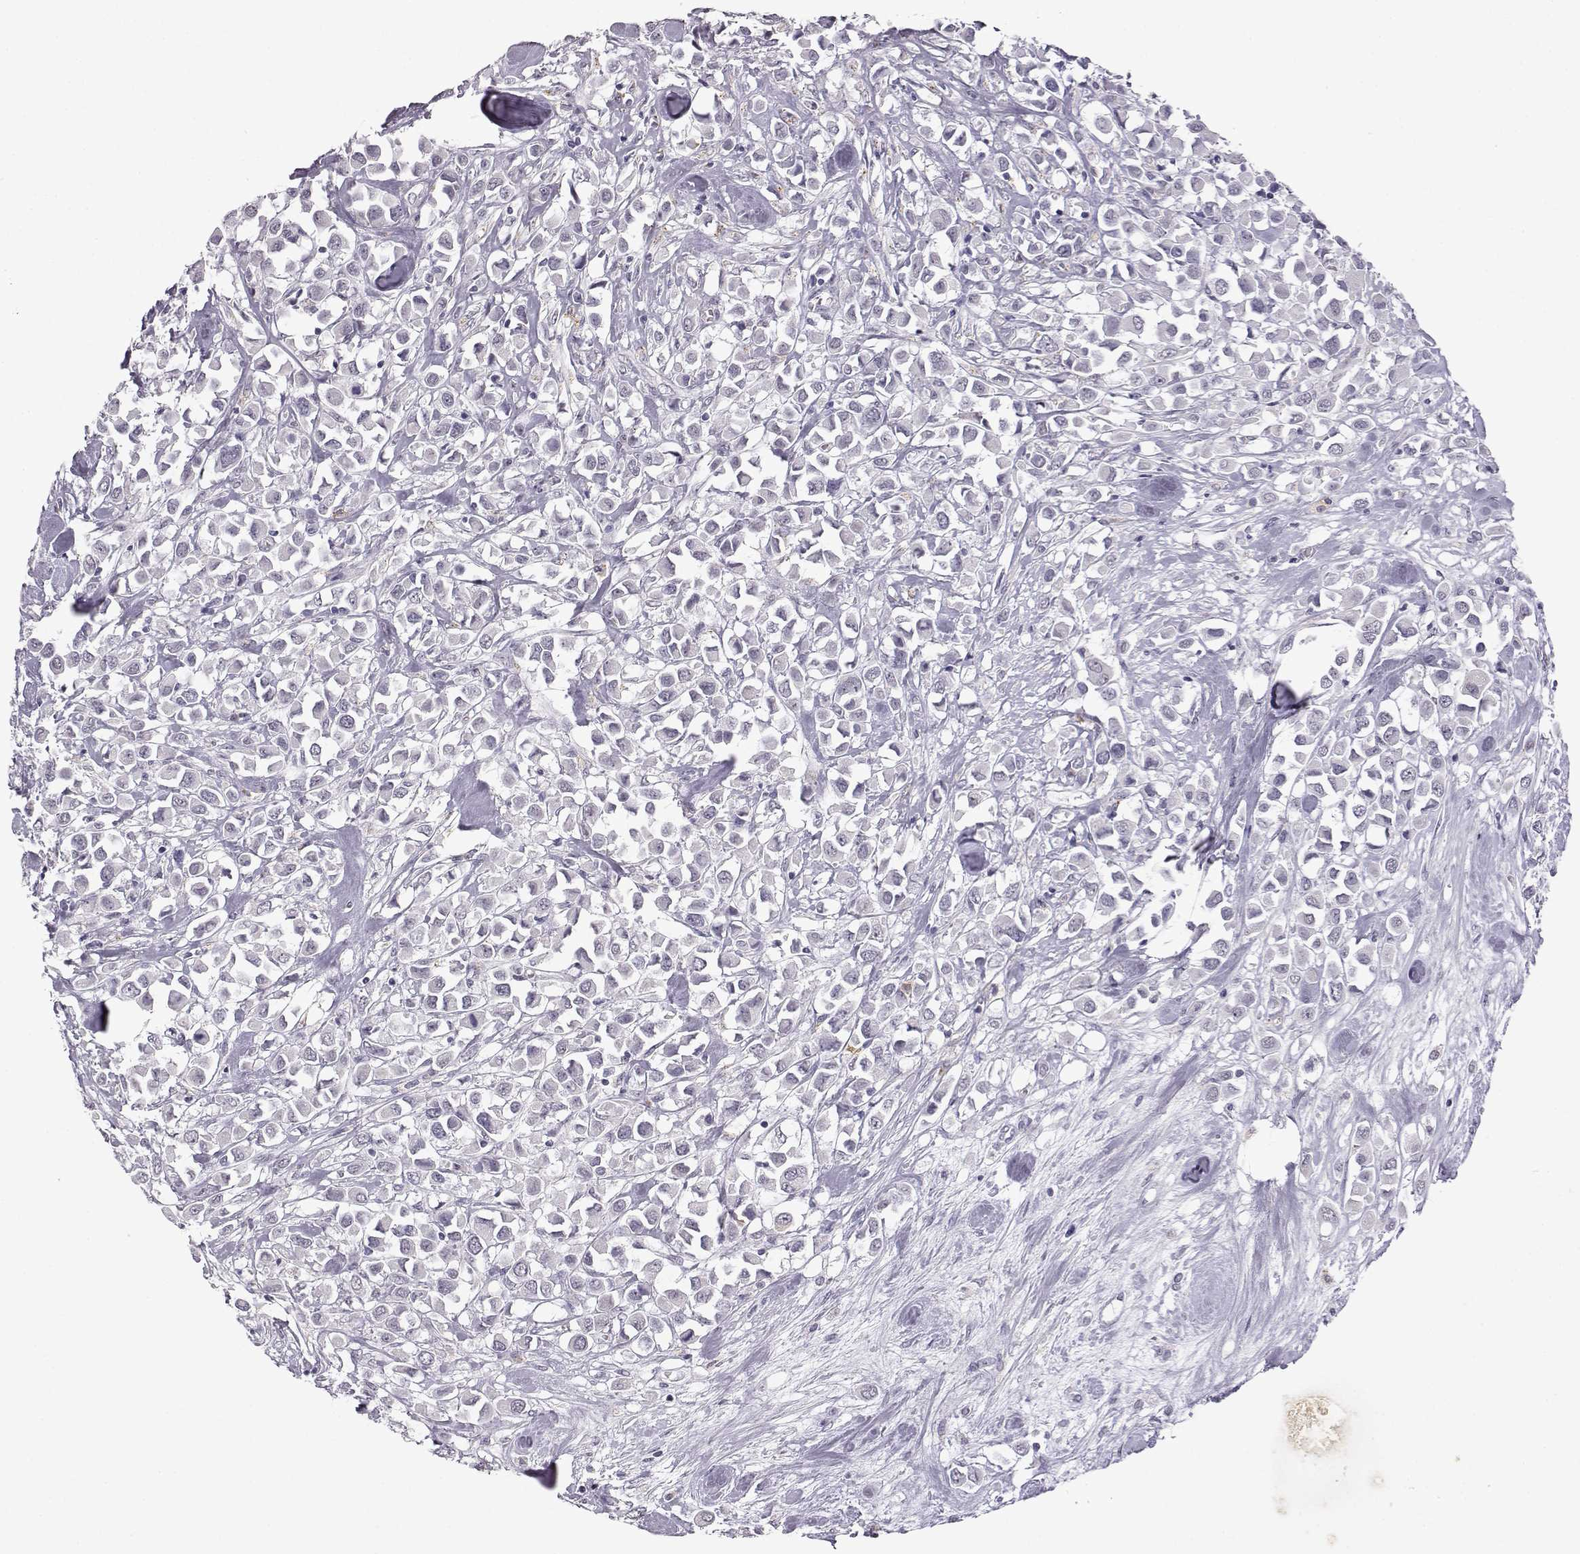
{"staining": {"intensity": "negative", "quantity": "none", "location": "none"}, "tissue": "breast cancer", "cell_type": "Tumor cells", "image_type": "cancer", "snomed": [{"axis": "morphology", "description": "Duct carcinoma"}, {"axis": "topography", "description": "Breast"}], "caption": "High power microscopy image of an immunohistochemistry (IHC) histopathology image of breast cancer, revealing no significant positivity in tumor cells. (DAB immunohistochemistry (IHC) visualized using brightfield microscopy, high magnification).", "gene": "VGF", "patient": {"sex": "female", "age": 61}}